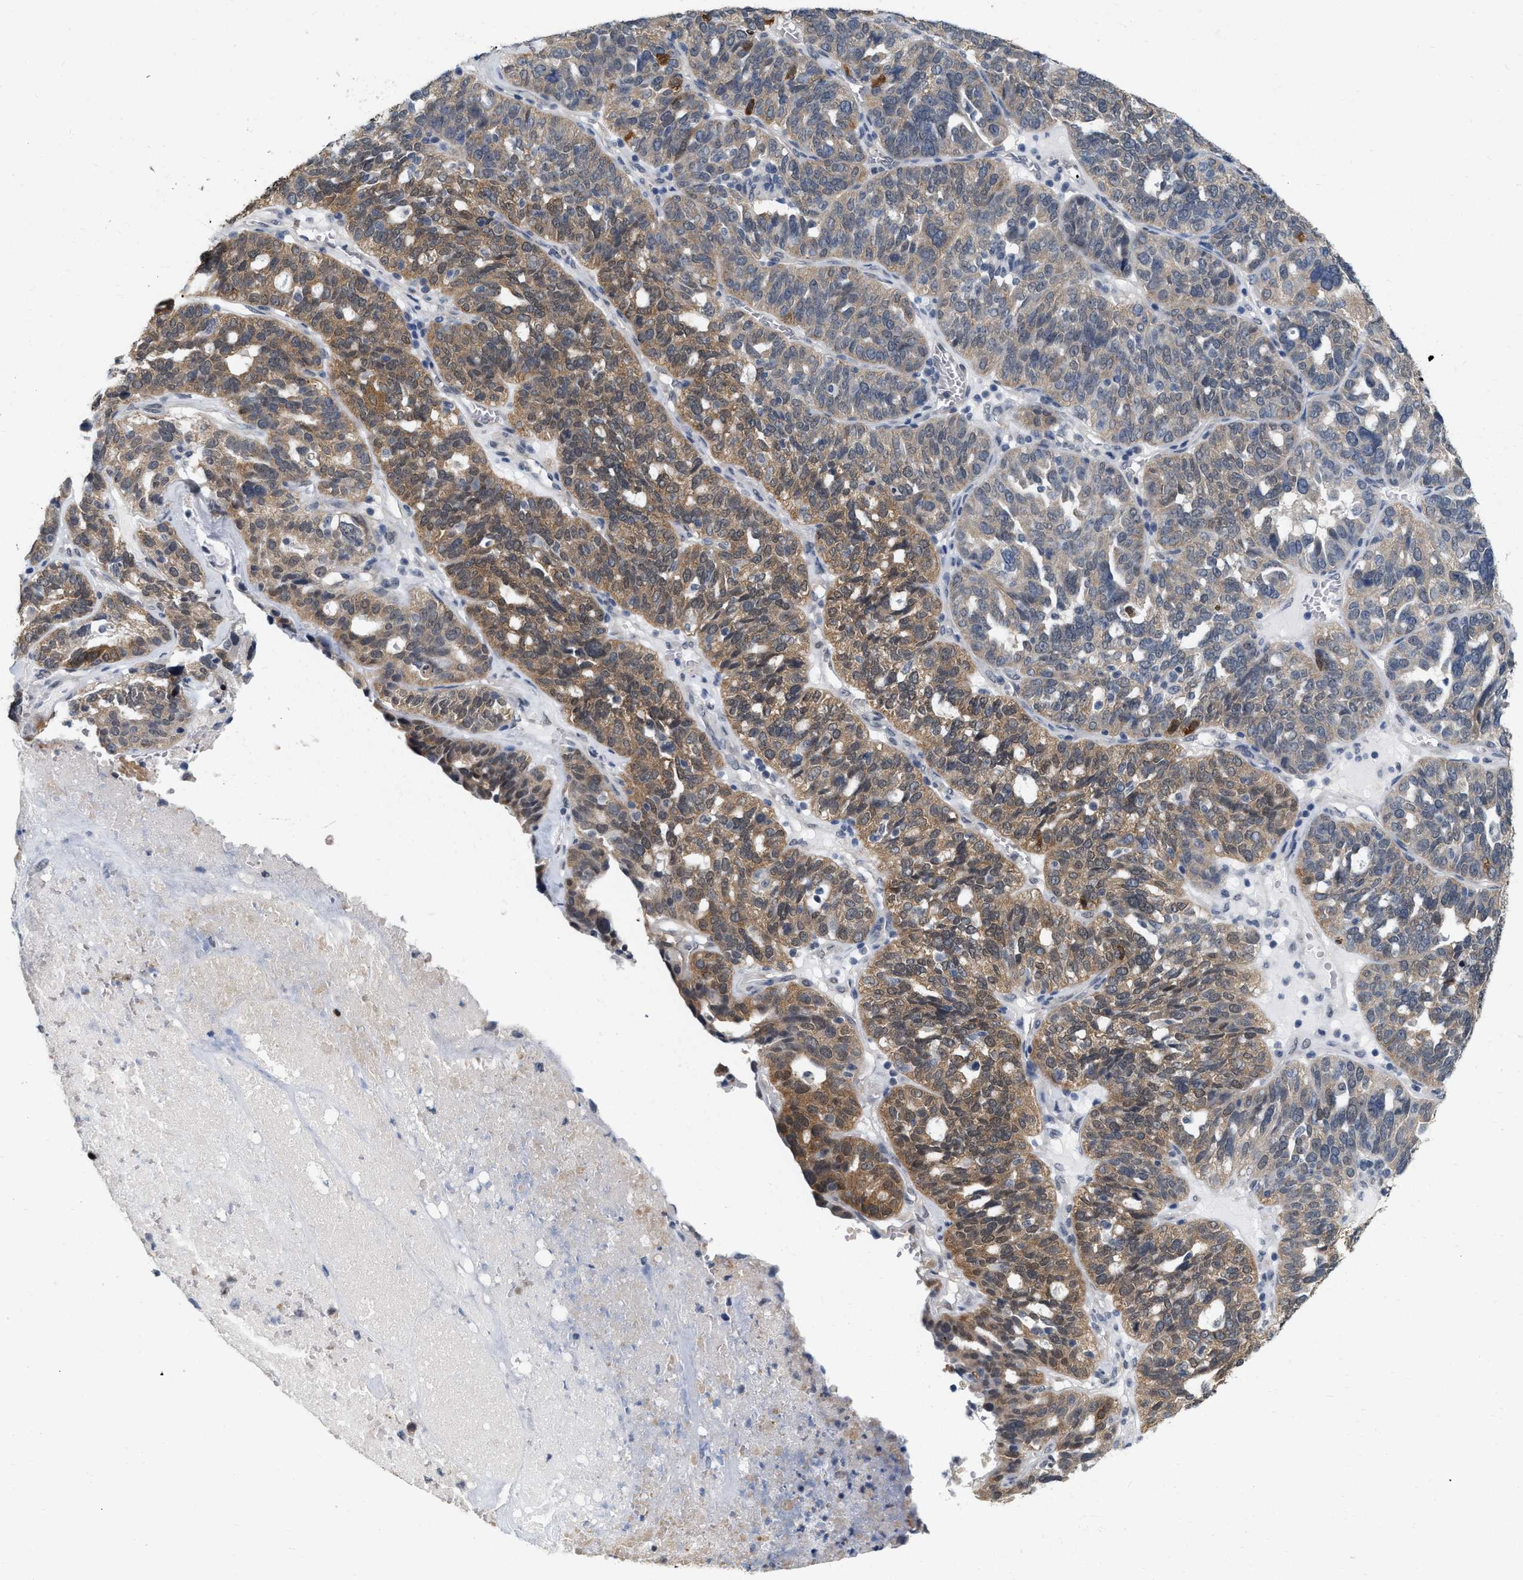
{"staining": {"intensity": "moderate", "quantity": "25%-75%", "location": "cytoplasmic/membranous"}, "tissue": "ovarian cancer", "cell_type": "Tumor cells", "image_type": "cancer", "snomed": [{"axis": "morphology", "description": "Cystadenocarcinoma, serous, NOS"}, {"axis": "topography", "description": "Ovary"}], "caption": "This is an image of immunohistochemistry (IHC) staining of ovarian serous cystadenocarcinoma, which shows moderate positivity in the cytoplasmic/membranous of tumor cells.", "gene": "RUVBL1", "patient": {"sex": "female", "age": 59}}